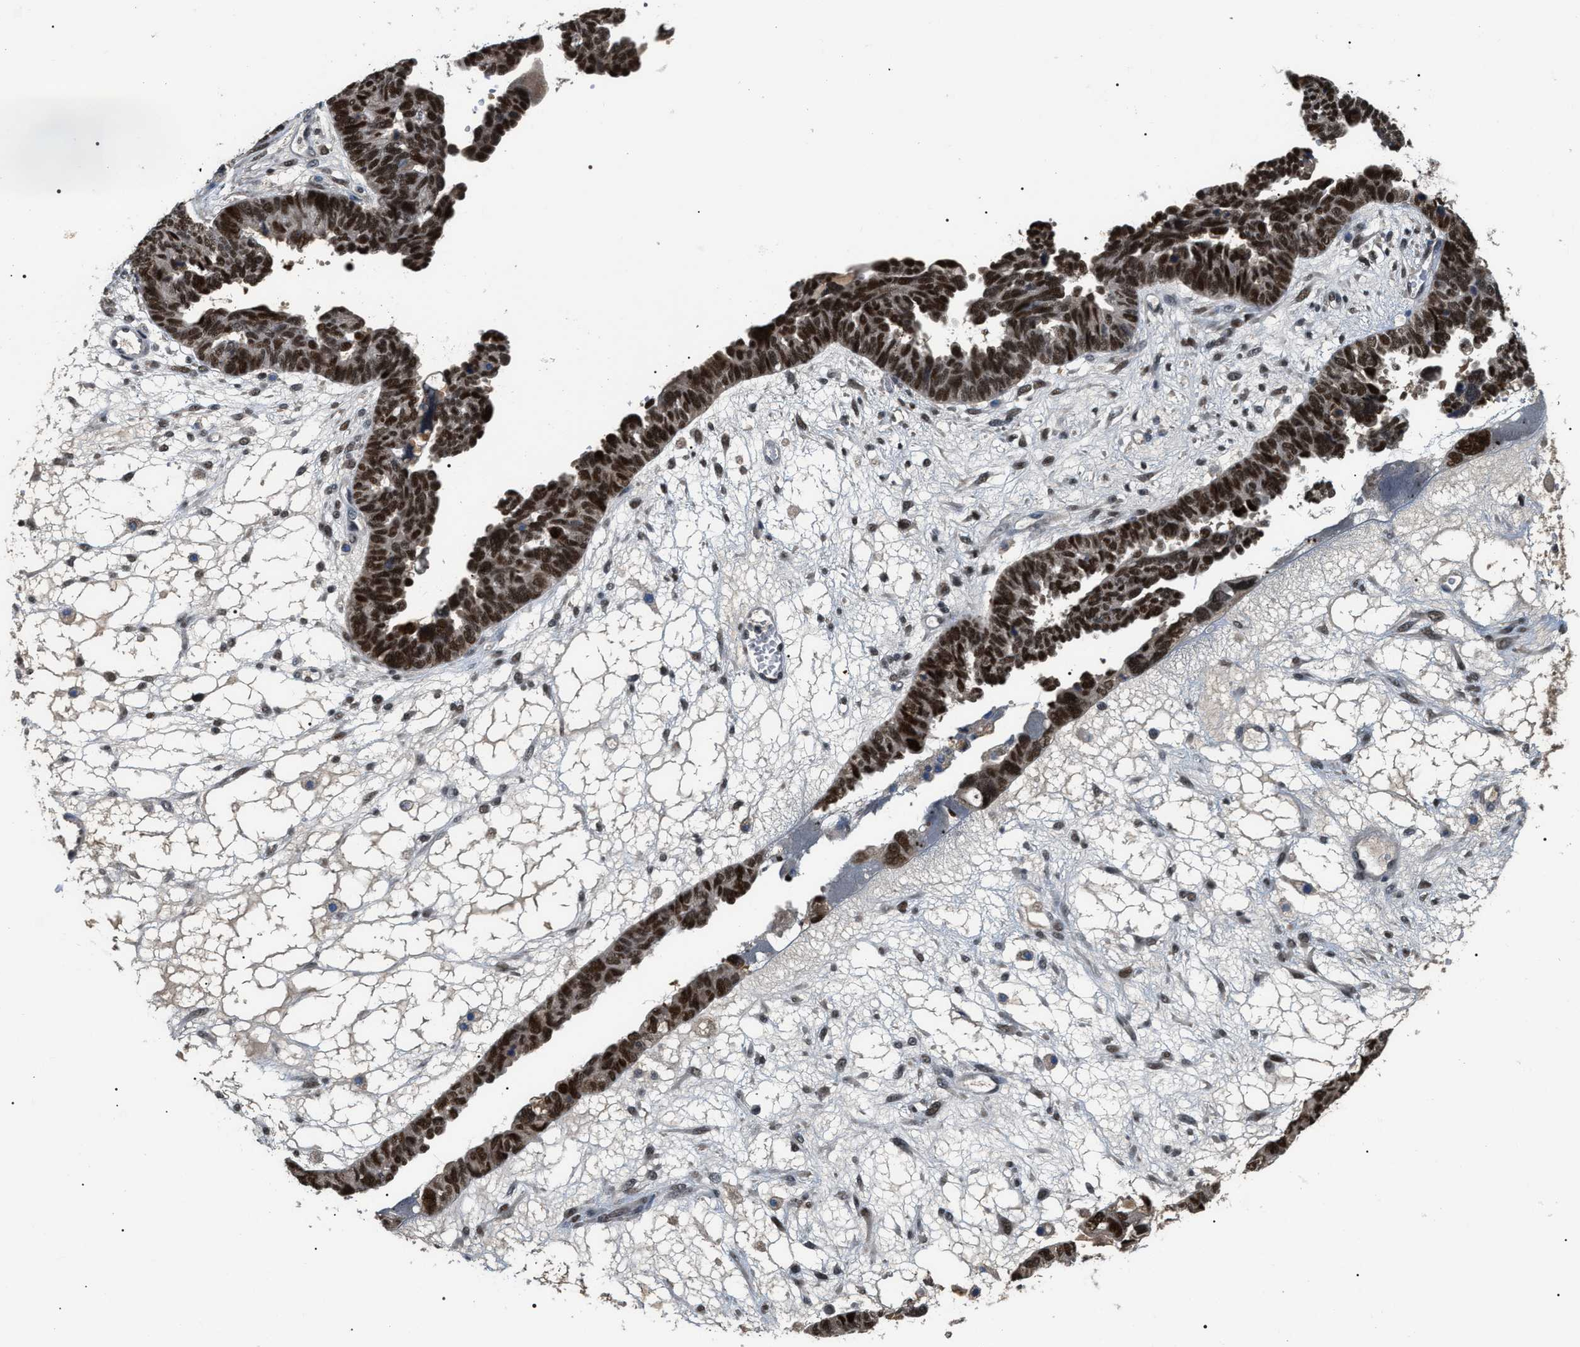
{"staining": {"intensity": "strong", "quantity": ">75%", "location": "nuclear"}, "tissue": "ovarian cancer", "cell_type": "Tumor cells", "image_type": "cancer", "snomed": [{"axis": "morphology", "description": "Cystadenocarcinoma, serous, NOS"}, {"axis": "topography", "description": "Ovary"}], "caption": "A histopathology image of human ovarian cancer stained for a protein exhibits strong nuclear brown staining in tumor cells.", "gene": "C7orf25", "patient": {"sex": "female", "age": 79}}